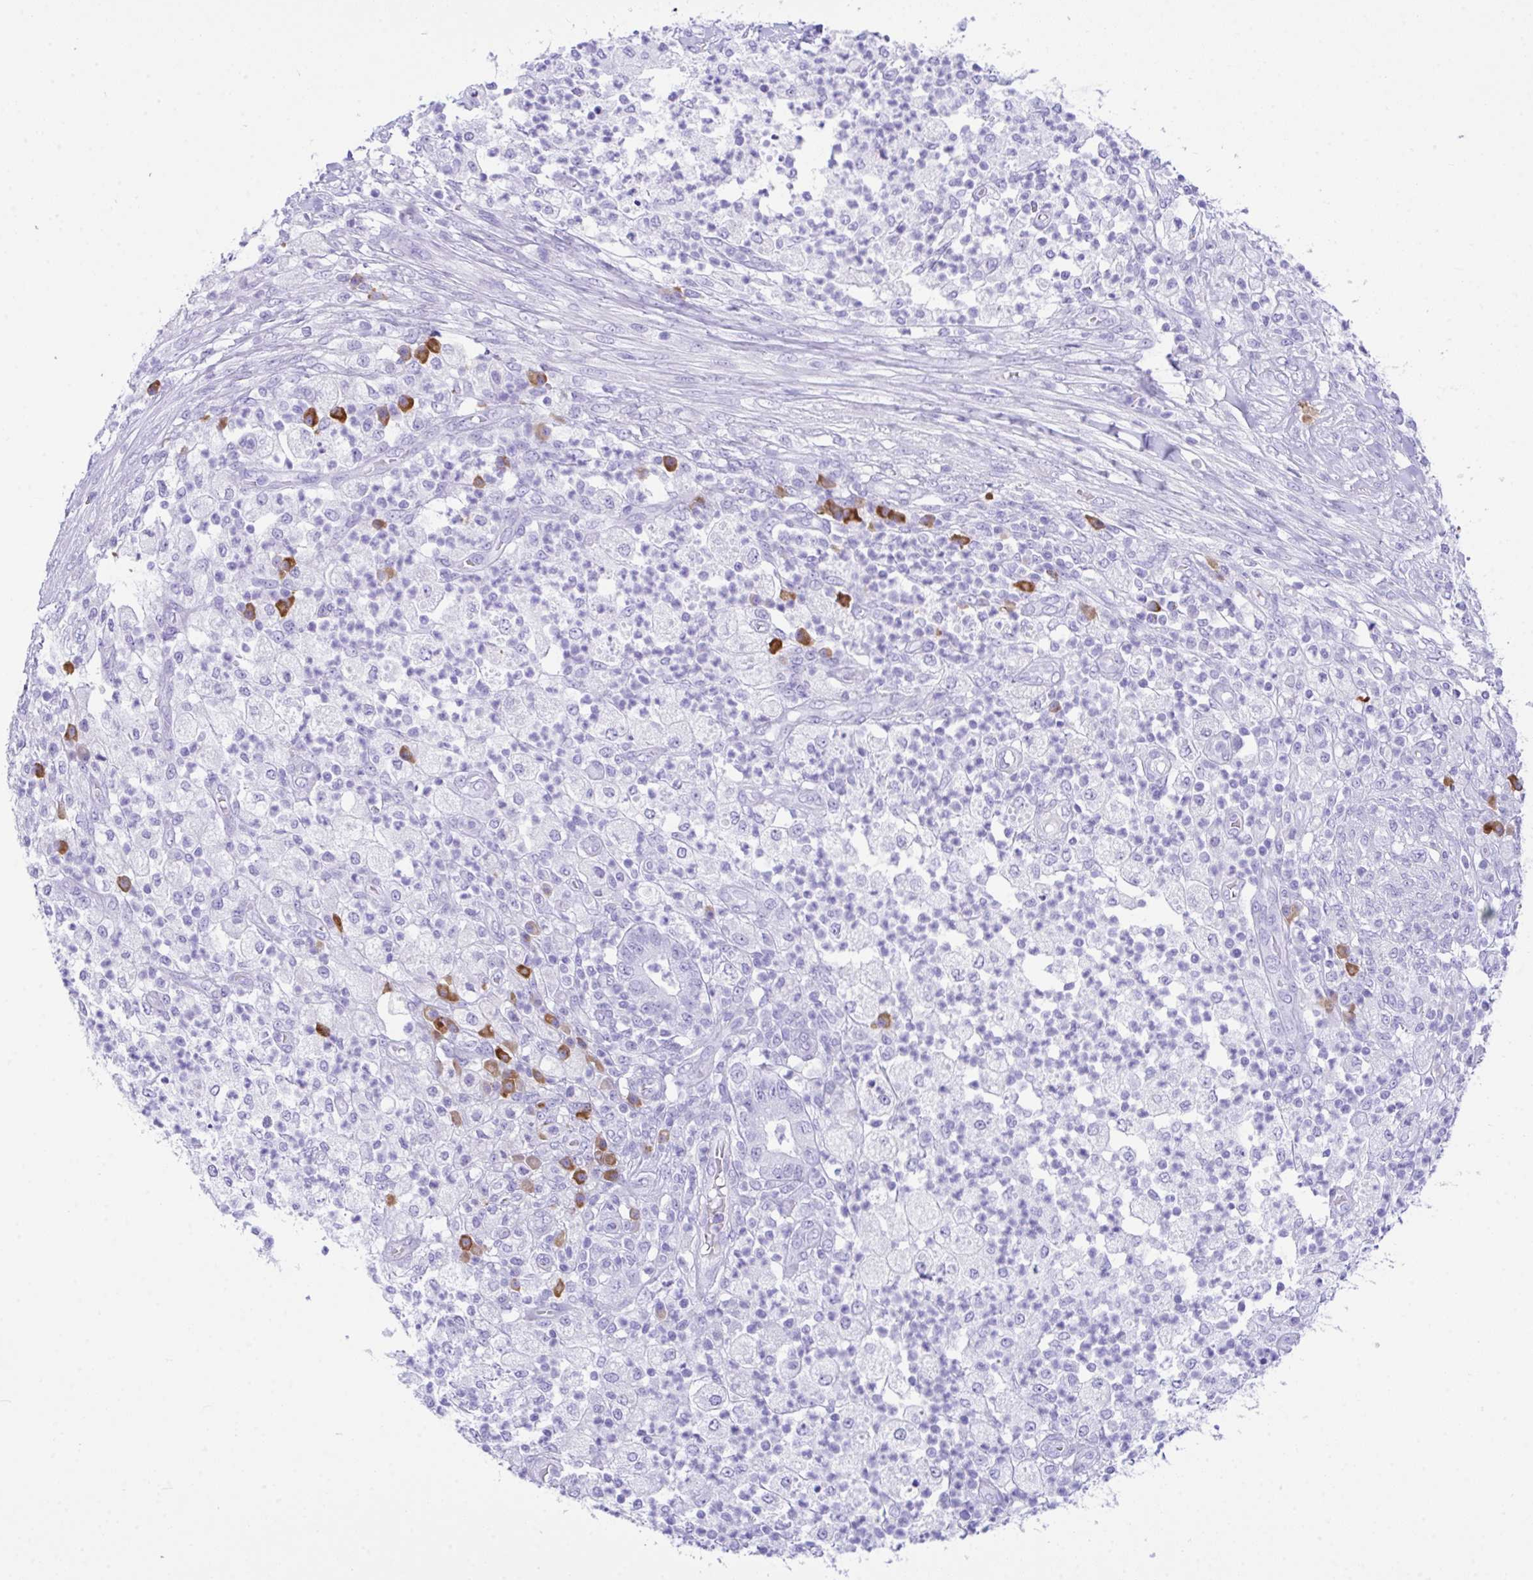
{"staining": {"intensity": "negative", "quantity": "none", "location": "none"}, "tissue": "pancreatic cancer", "cell_type": "Tumor cells", "image_type": "cancer", "snomed": [{"axis": "morphology", "description": "Adenocarcinoma, NOS"}, {"axis": "topography", "description": "Pancreas"}], "caption": "Immunohistochemistry of human pancreatic adenocarcinoma reveals no staining in tumor cells. (DAB (3,3'-diaminobenzidine) IHC with hematoxylin counter stain).", "gene": "BEST4", "patient": {"sex": "female", "age": 72}}